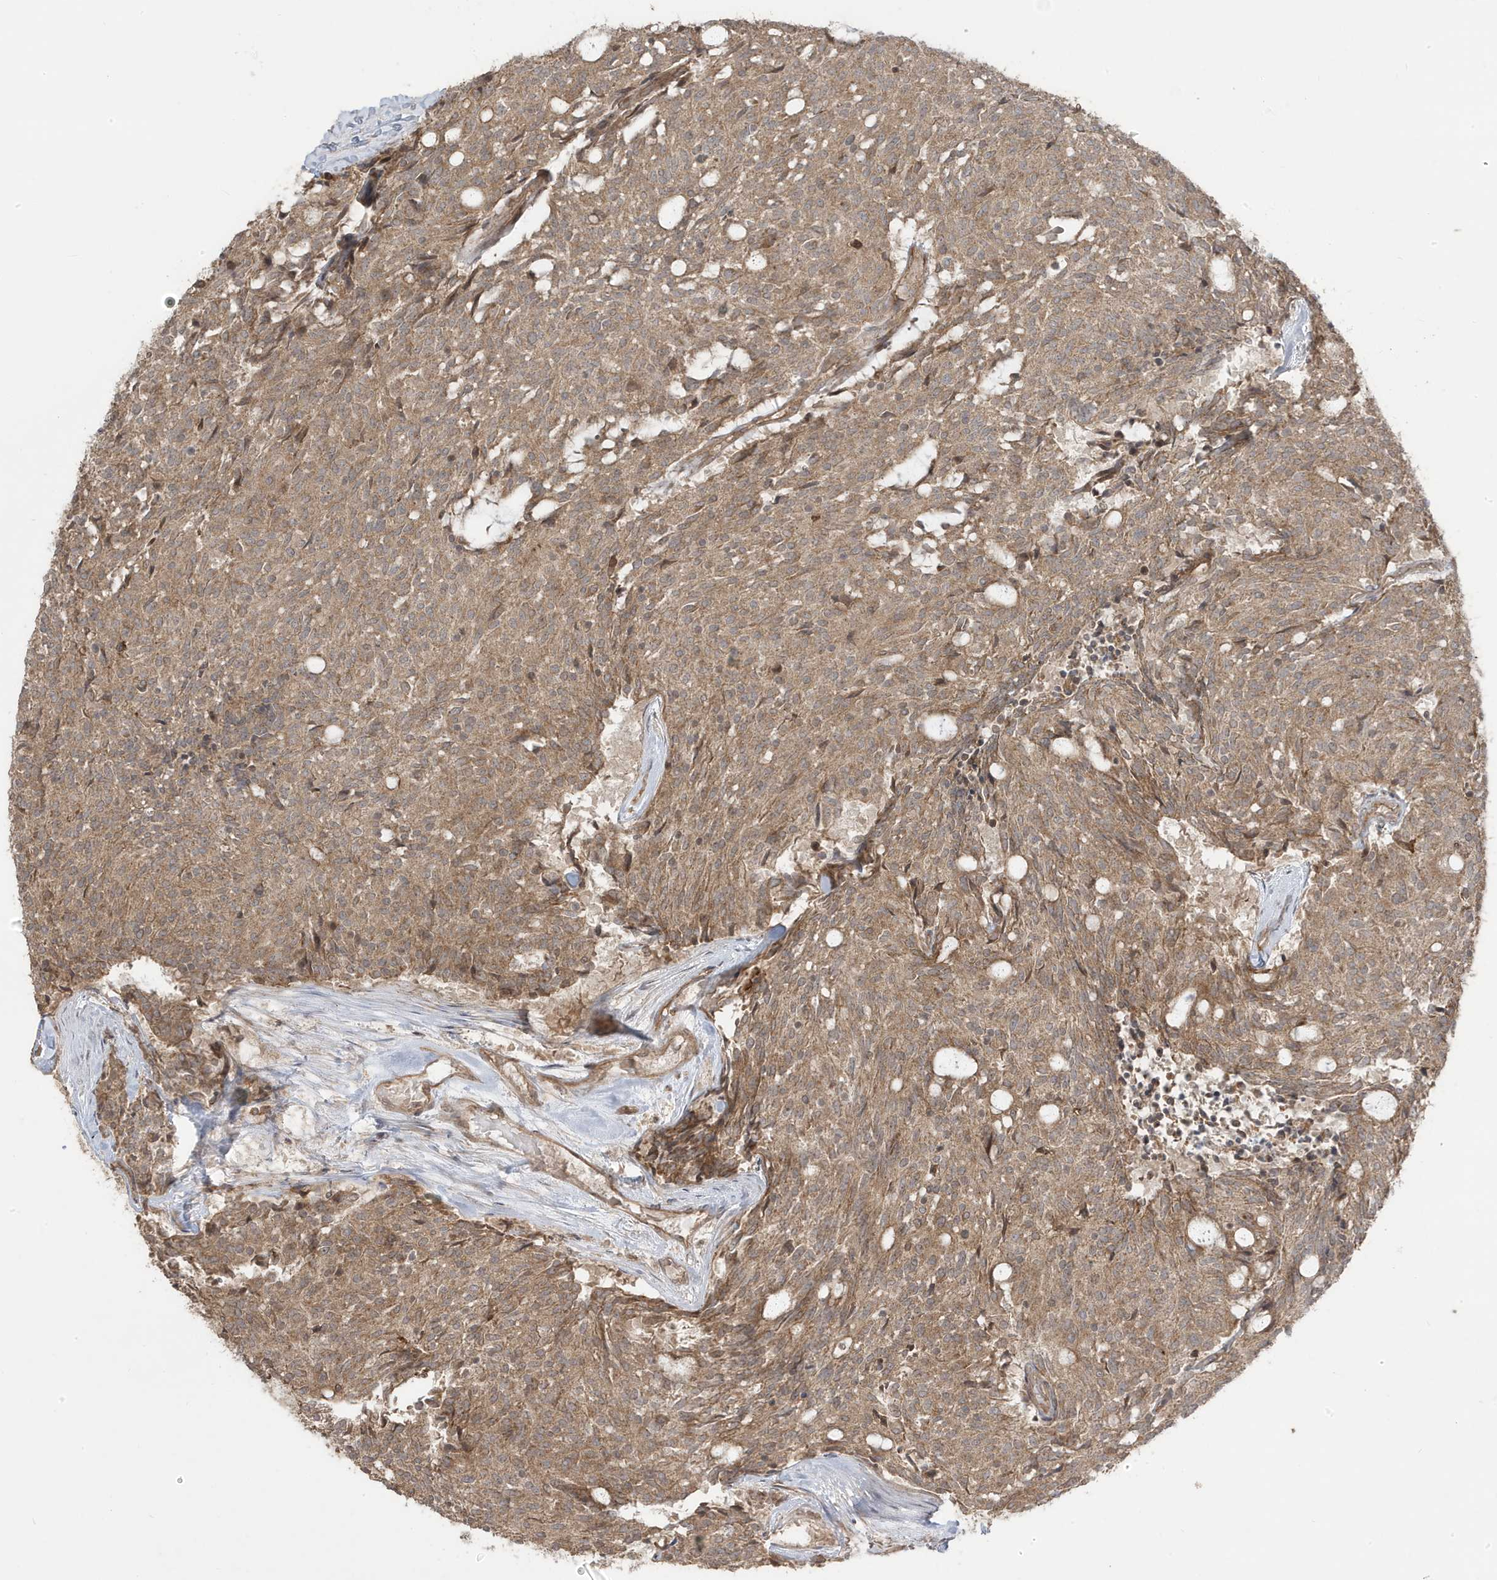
{"staining": {"intensity": "moderate", "quantity": ">75%", "location": "cytoplasmic/membranous"}, "tissue": "carcinoid", "cell_type": "Tumor cells", "image_type": "cancer", "snomed": [{"axis": "morphology", "description": "Carcinoid, malignant, NOS"}, {"axis": "topography", "description": "Pancreas"}], "caption": "Carcinoid stained for a protein demonstrates moderate cytoplasmic/membranous positivity in tumor cells.", "gene": "DNAJC12", "patient": {"sex": "female", "age": 54}}